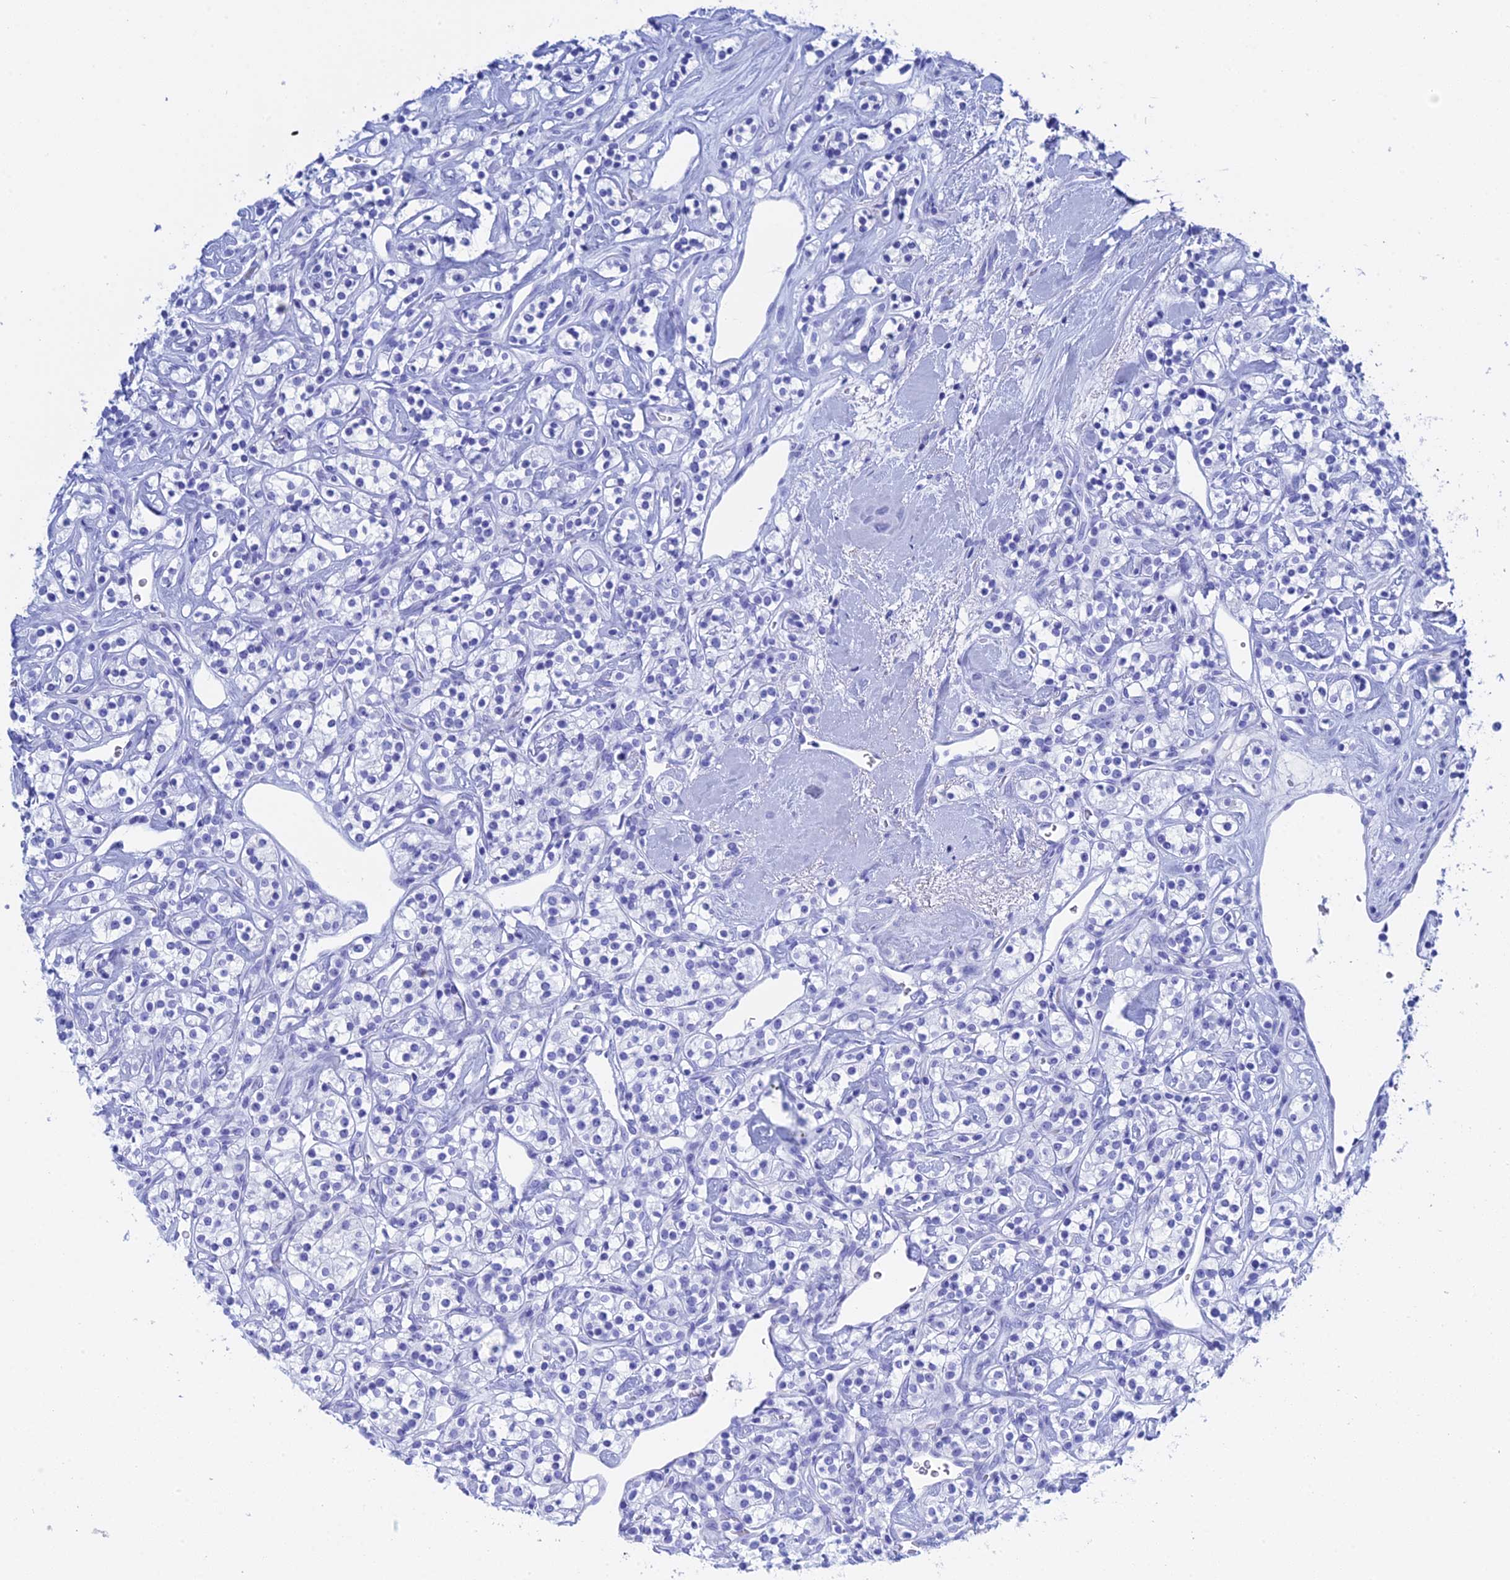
{"staining": {"intensity": "negative", "quantity": "none", "location": "none"}, "tissue": "renal cancer", "cell_type": "Tumor cells", "image_type": "cancer", "snomed": [{"axis": "morphology", "description": "Adenocarcinoma, NOS"}, {"axis": "topography", "description": "Kidney"}], "caption": "A high-resolution micrograph shows IHC staining of renal cancer (adenocarcinoma), which exhibits no significant expression in tumor cells.", "gene": "TEX101", "patient": {"sex": "male", "age": 77}}